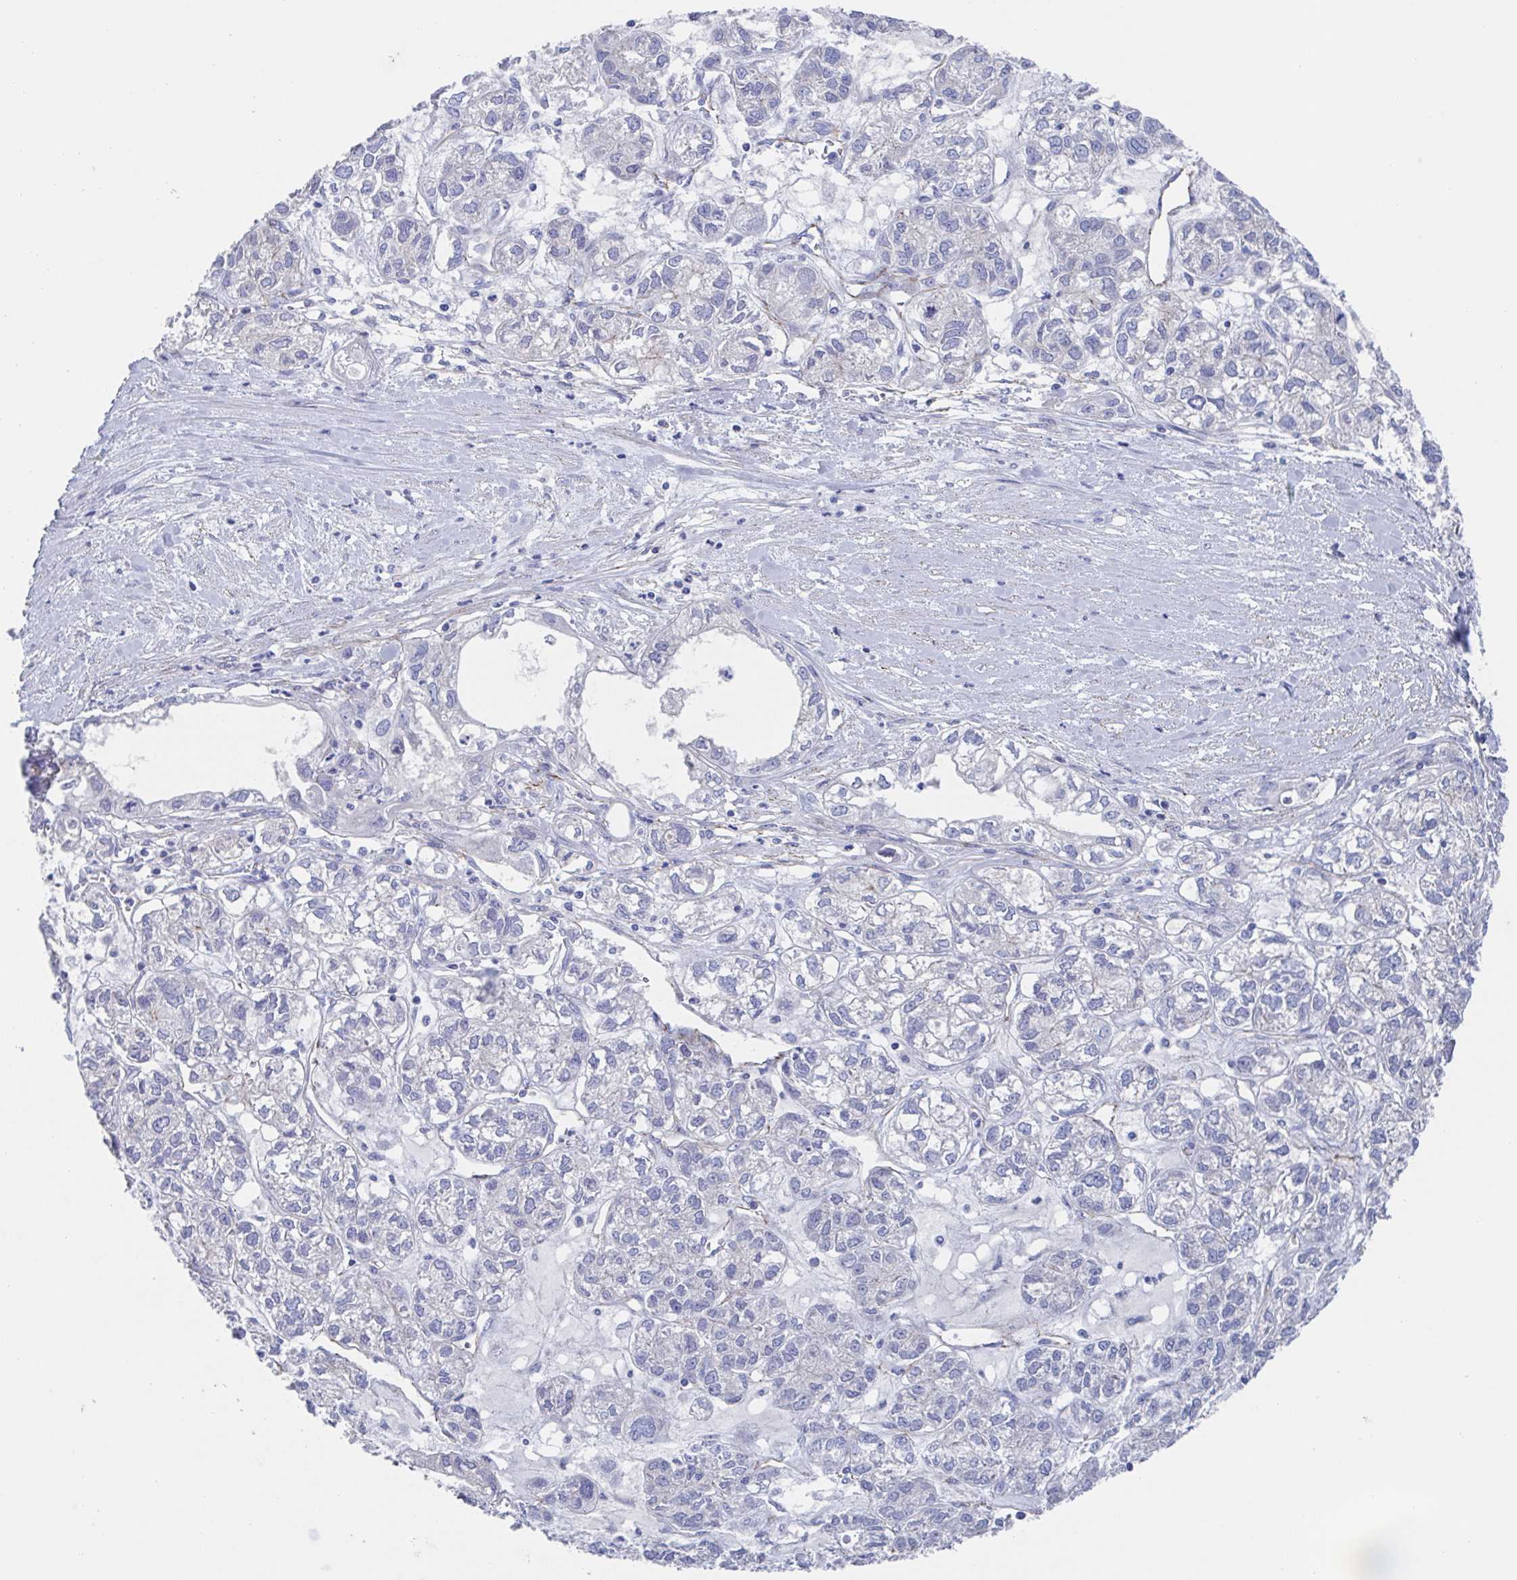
{"staining": {"intensity": "negative", "quantity": "none", "location": "none"}, "tissue": "ovarian cancer", "cell_type": "Tumor cells", "image_type": "cancer", "snomed": [{"axis": "morphology", "description": "Carcinoma, endometroid"}, {"axis": "topography", "description": "Ovary"}], "caption": "Micrograph shows no significant protein staining in tumor cells of endometroid carcinoma (ovarian).", "gene": "CDH2", "patient": {"sex": "female", "age": 64}}